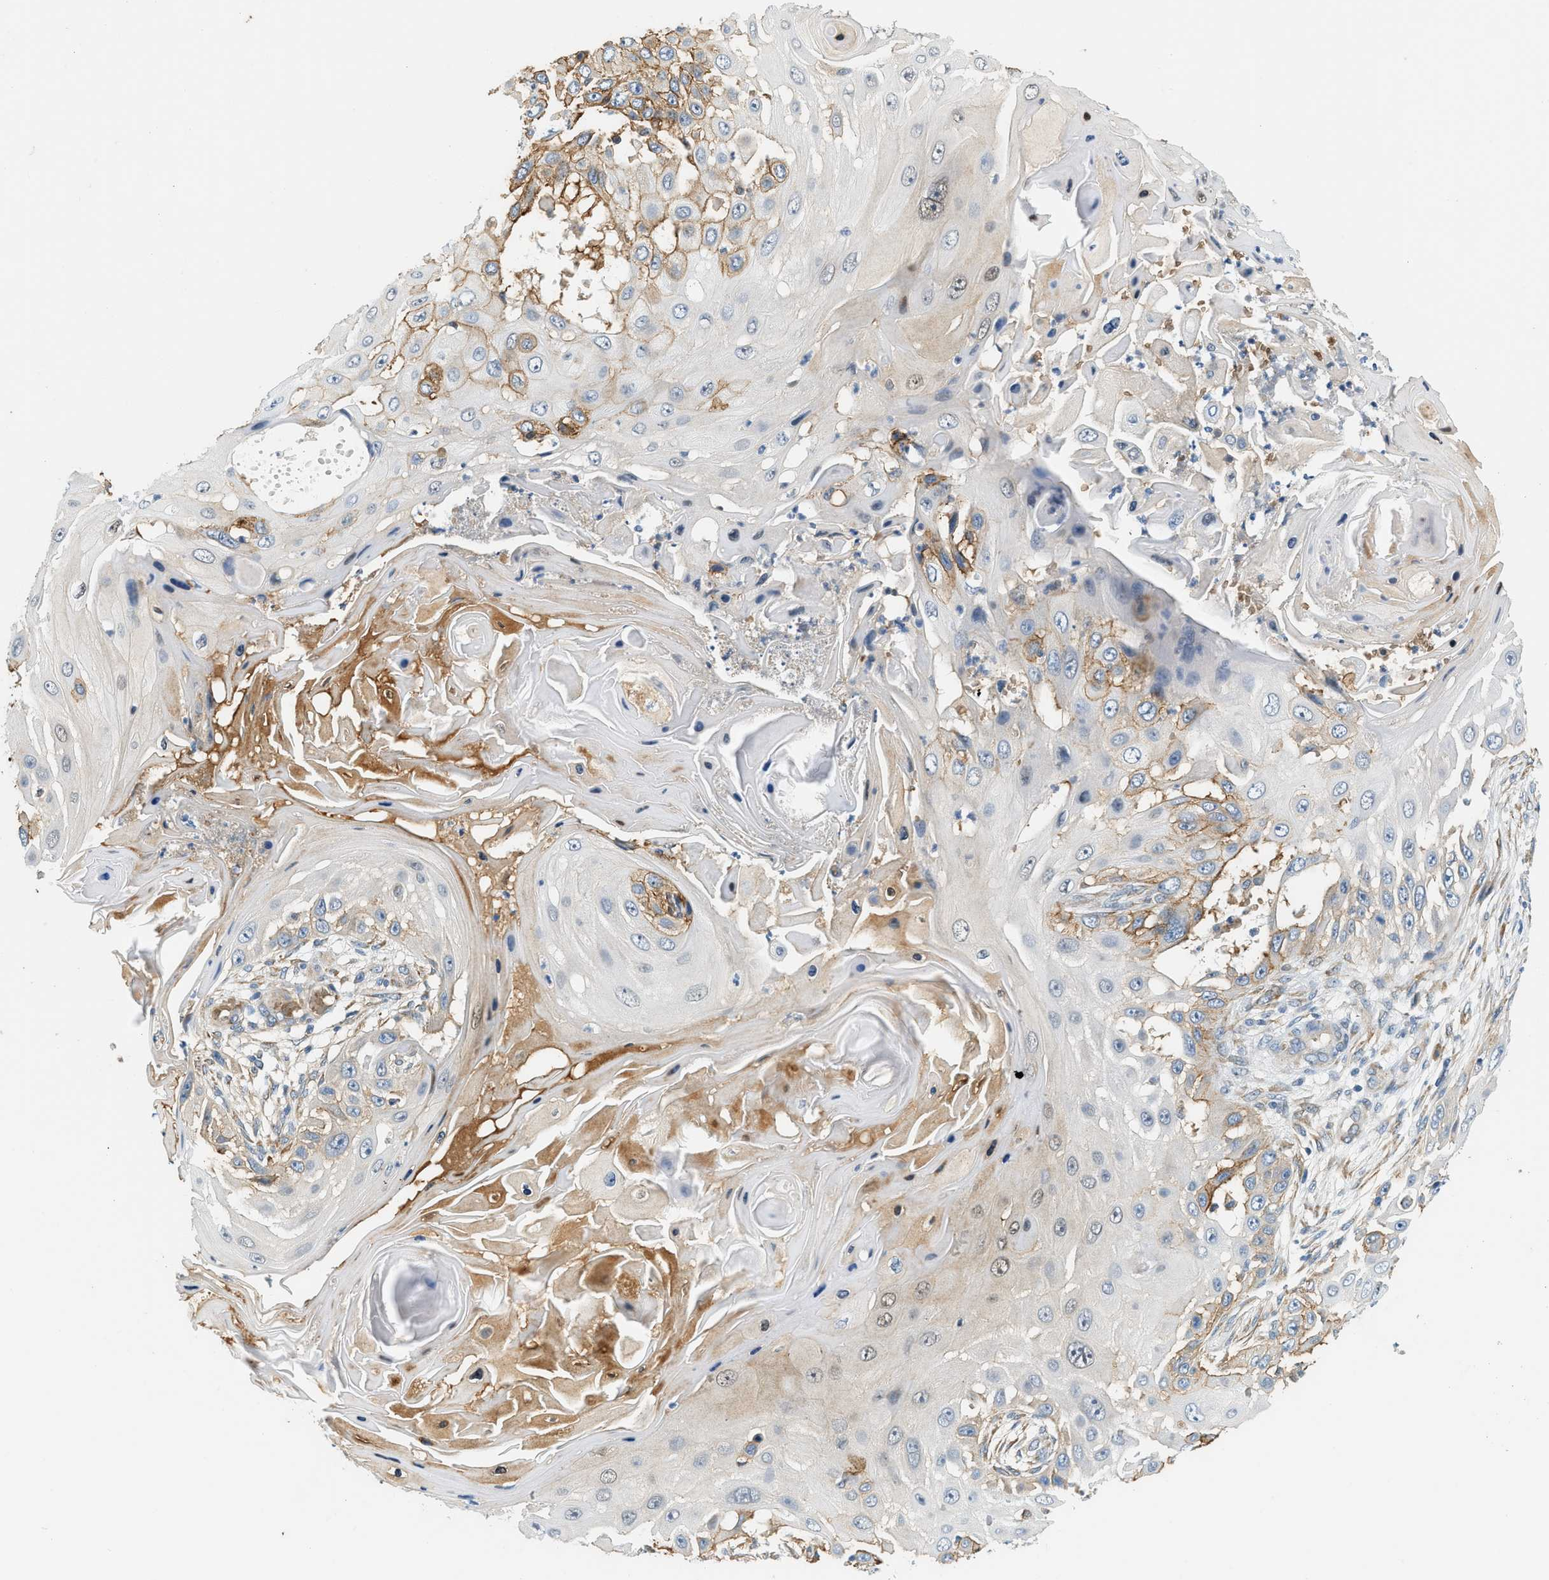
{"staining": {"intensity": "moderate", "quantity": "<25%", "location": "cytoplasmic/membranous"}, "tissue": "skin cancer", "cell_type": "Tumor cells", "image_type": "cancer", "snomed": [{"axis": "morphology", "description": "Squamous cell carcinoma, NOS"}, {"axis": "topography", "description": "Skin"}], "caption": "The immunohistochemical stain labels moderate cytoplasmic/membranous expression in tumor cells of squamous cell carcinoma (skin) tissue.", "gene": "CYTH2", "patient": {"sex": "female", "age": 44}}